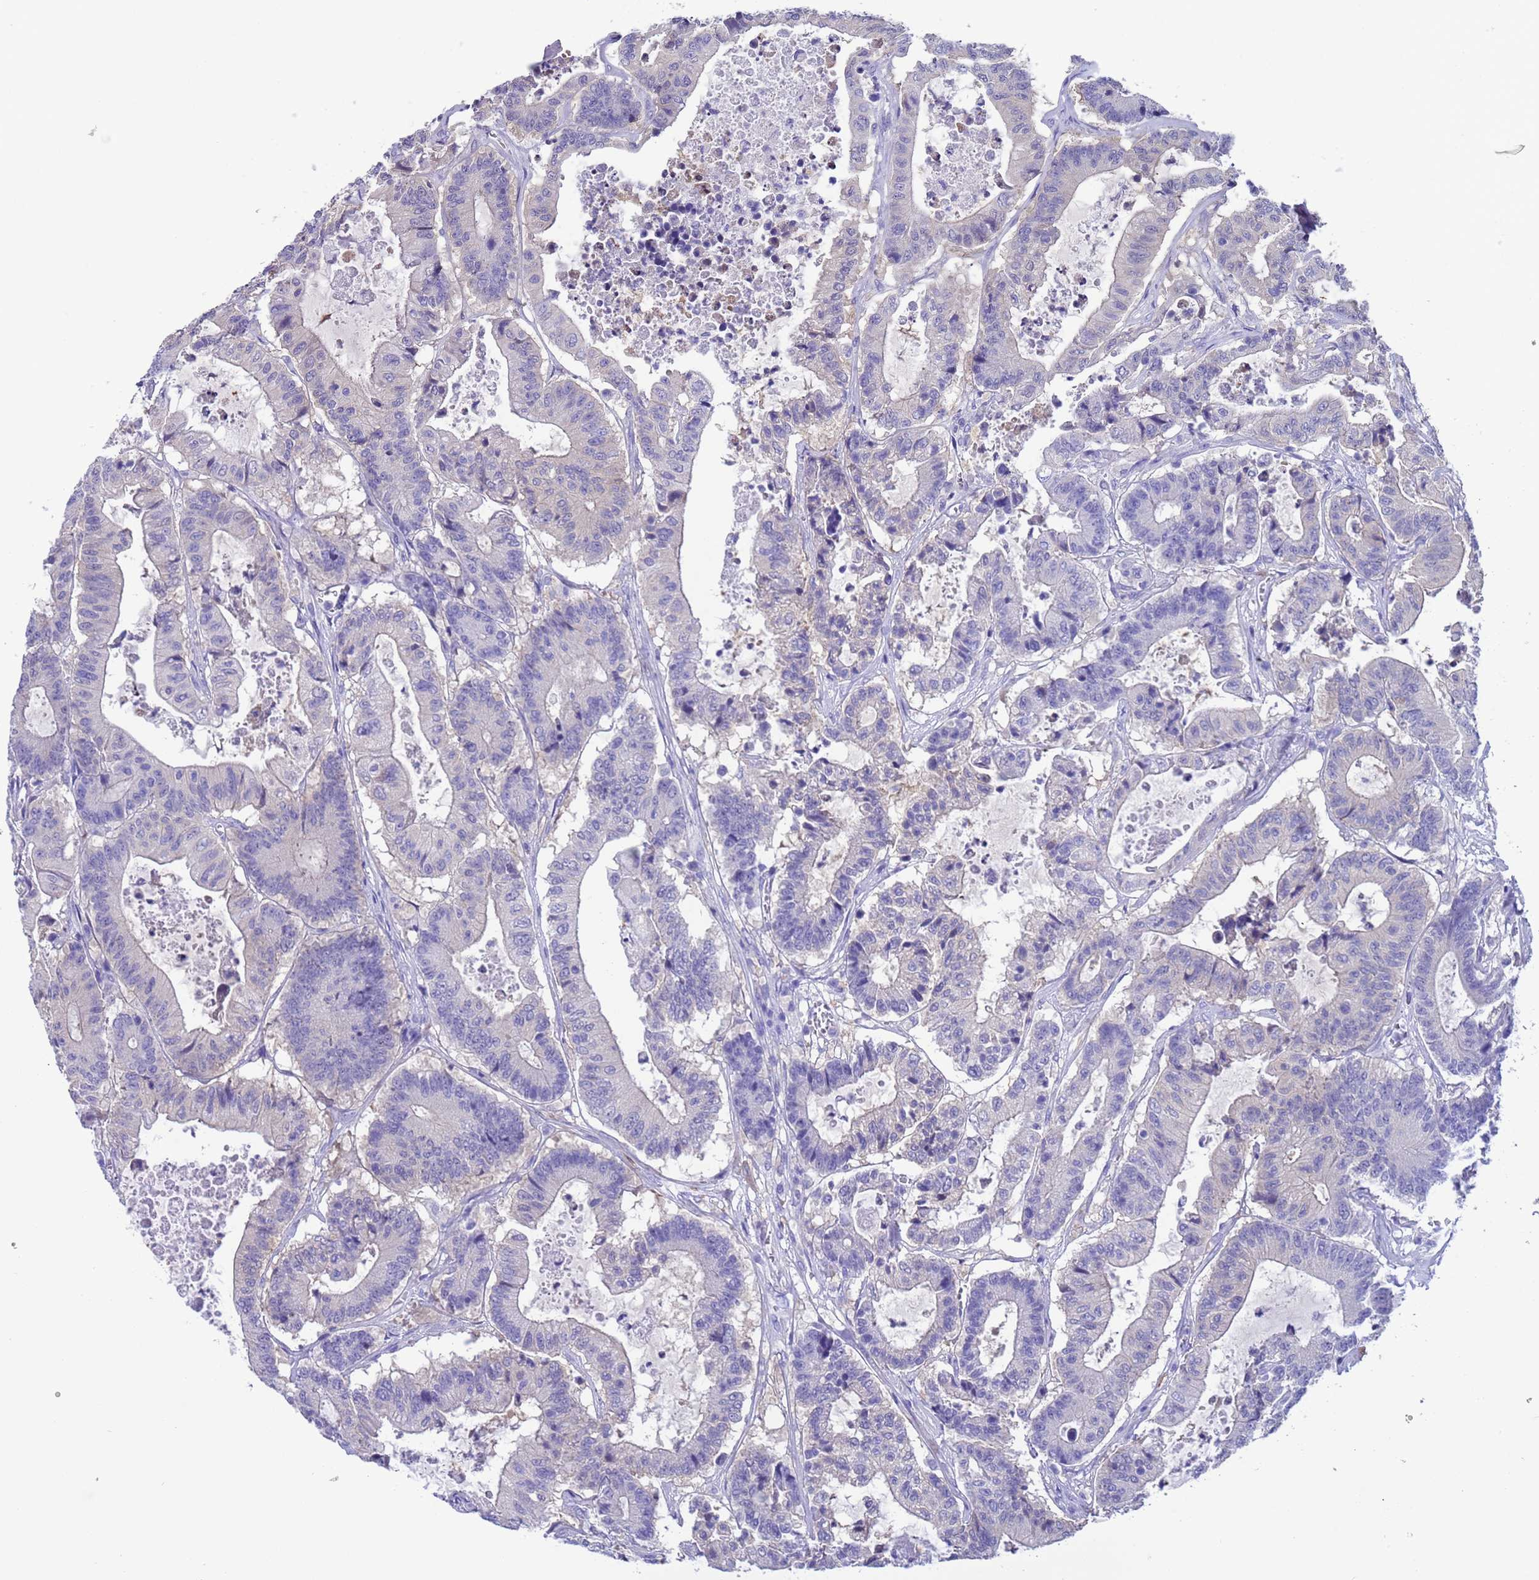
{"staining": {"intensity": "negative", "quantity": "none", "location": "none"}, "tissue": "colorectal cancer", "cell_type": "Tumor cells", "image_type": "cancer", "snomed": [{"axis": "morphology", "description": "Adenocarcinoma, NOS"}, {"axis": "topography", "description": "Colon"}], "caption": "DAB (3,3'-diaminobenzidine) immunohistochemical staining of human colorectal cancer exhibits no significant expression in tumor cells.", "gene": "USP38", "patient": {"sex": "female", "age": 84}}